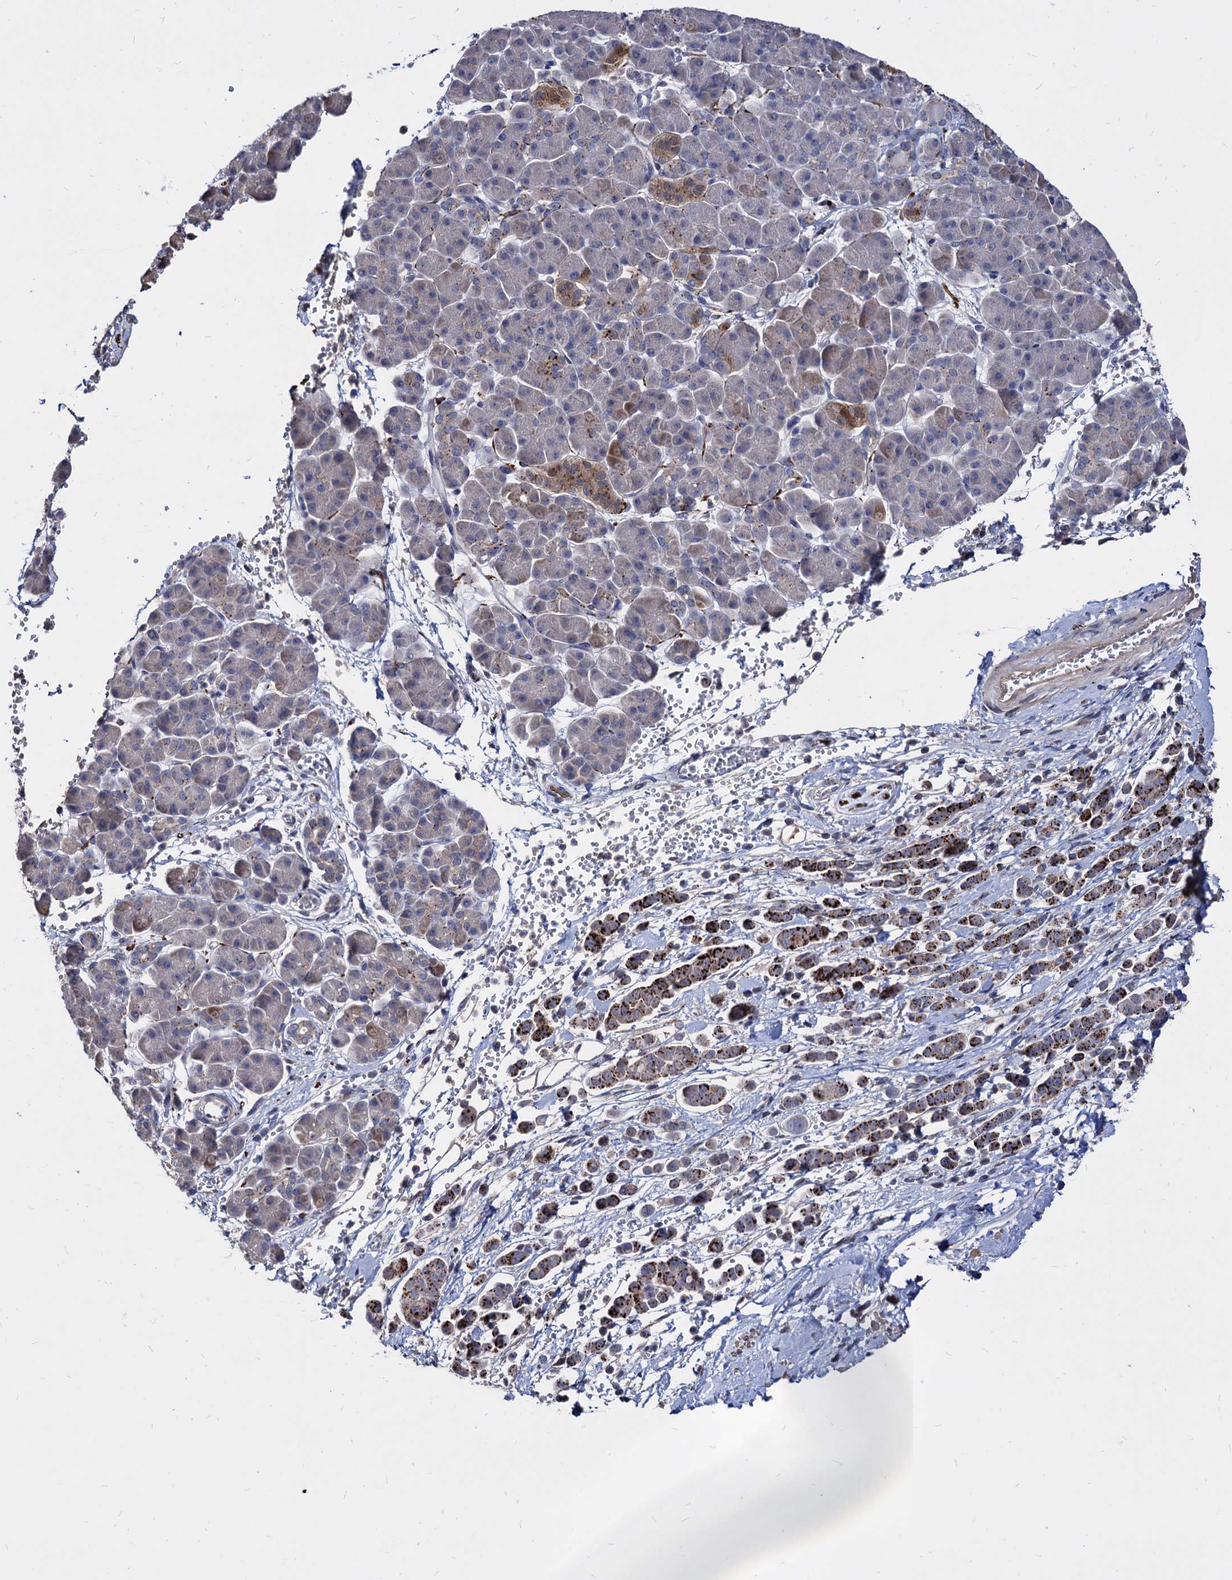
{"staining": {"intensity": "strong", "quantity": ">75%", "location": "cytoplasmic/membranous"}, "tissue": "pancreatic cancer", "cell_type": "Tumor cells", "image_type": "cancer", "snomed": [{"axis": "morphology", "description": "Normal tissue, NOS"}, {"axis": "morphology", "description": "Adenocarcinoma, NOS"}, {"axis": "topography", "description": "Pancreas"}], "caption": "Strong cytoplasmic/membranous protein staining is present in about >75% of tumor cells in adenocarcinoma (pancreatic).", "gene": "ESD", "patient": {"sex": "female", "age": 64}}